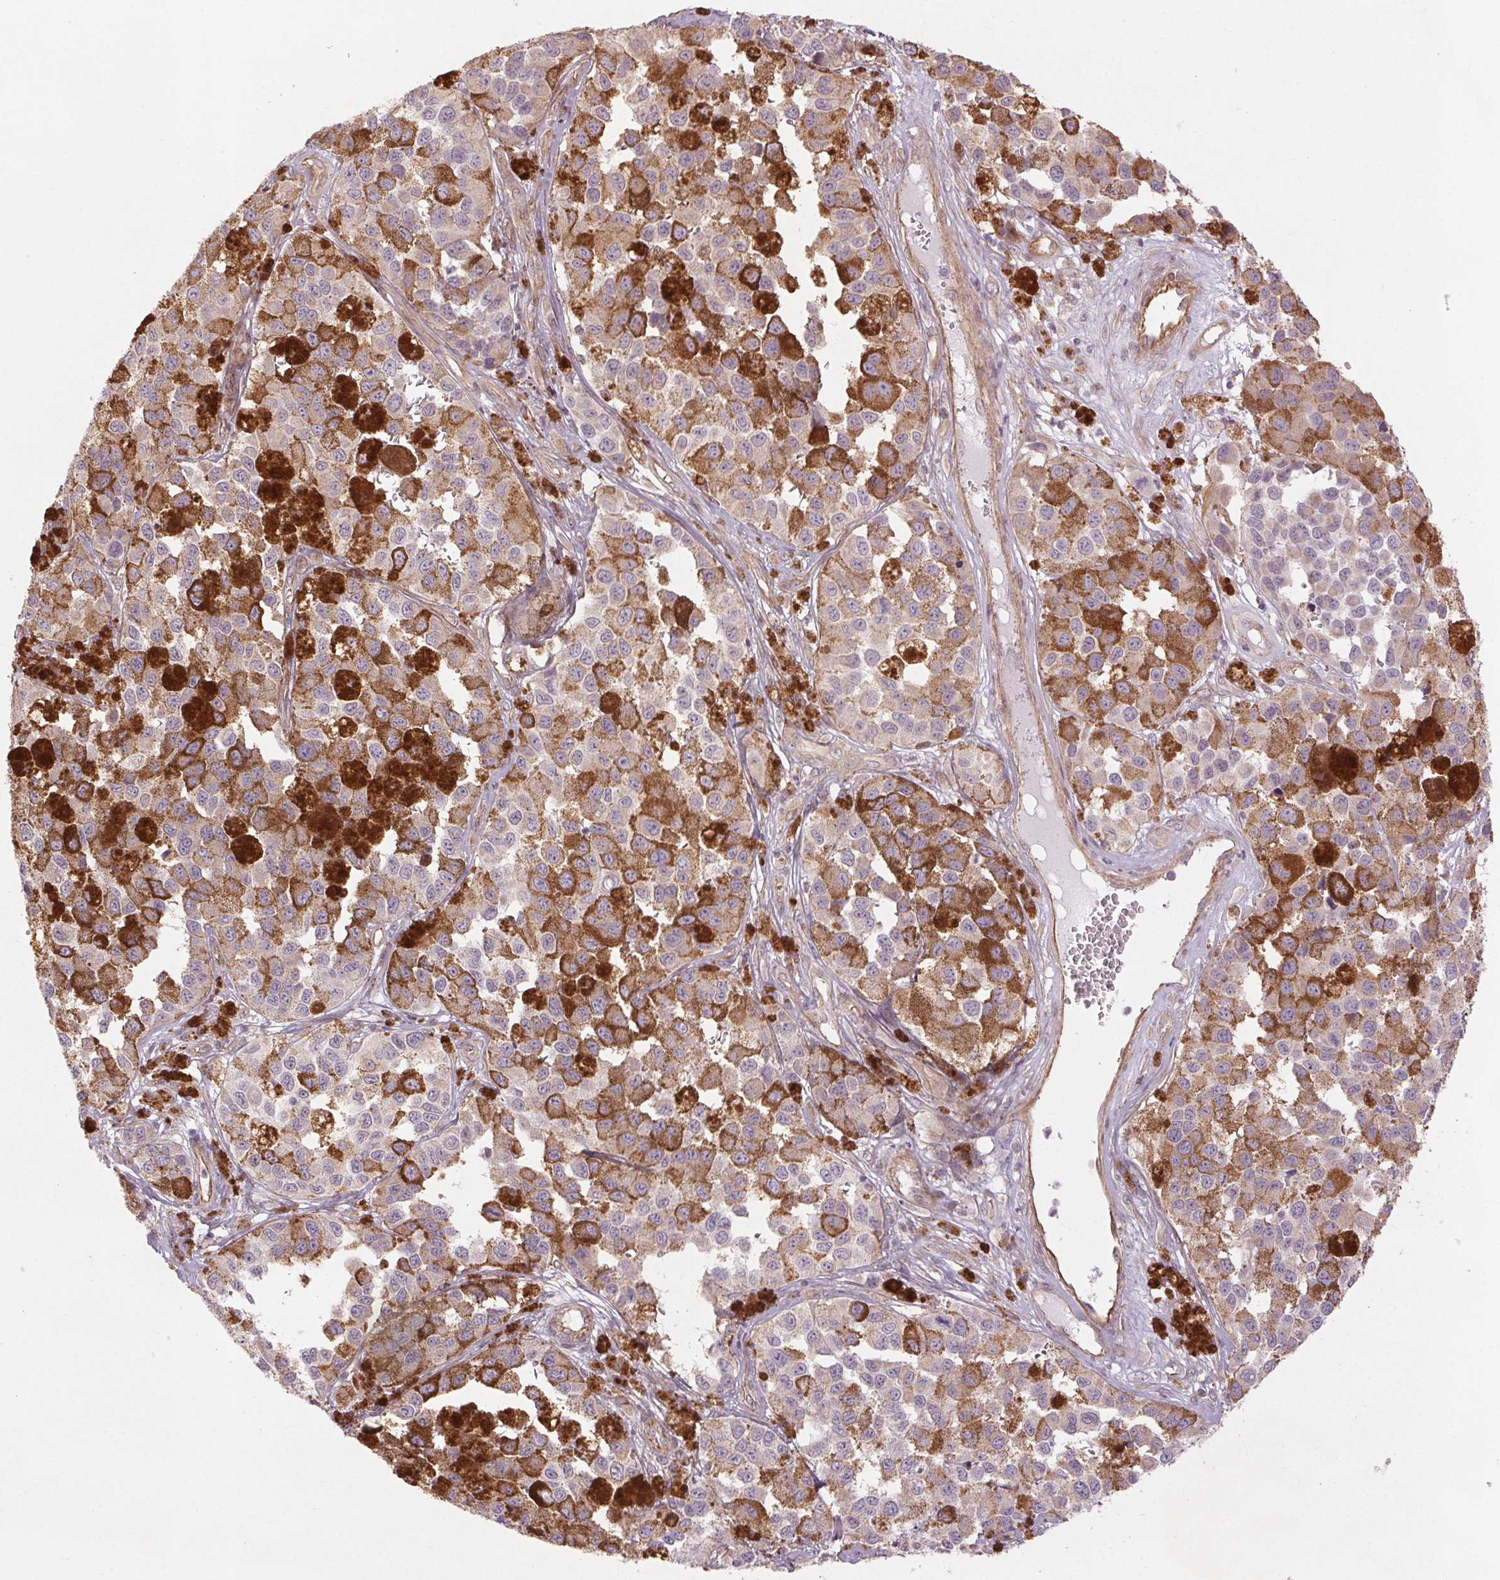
{"staining": {"intensity": "weak", "quantity": "<25%", "location": "cytoplasmic/membranous"}, "tissue": "melanoma", "cell_type": "Tumor cells", "image_type": "cancer", "snomed": [{"axis": "morphology", "description": "Malignant melanoma, NOS"}, {"axis": "topography", "description": "Skin"}], "caption": "Histopathology image shows no protein expression in tumor cells of malignant melanoma tissue.", "gene": "CCSER1", "patient": {"sex": "female", "age": 58}}